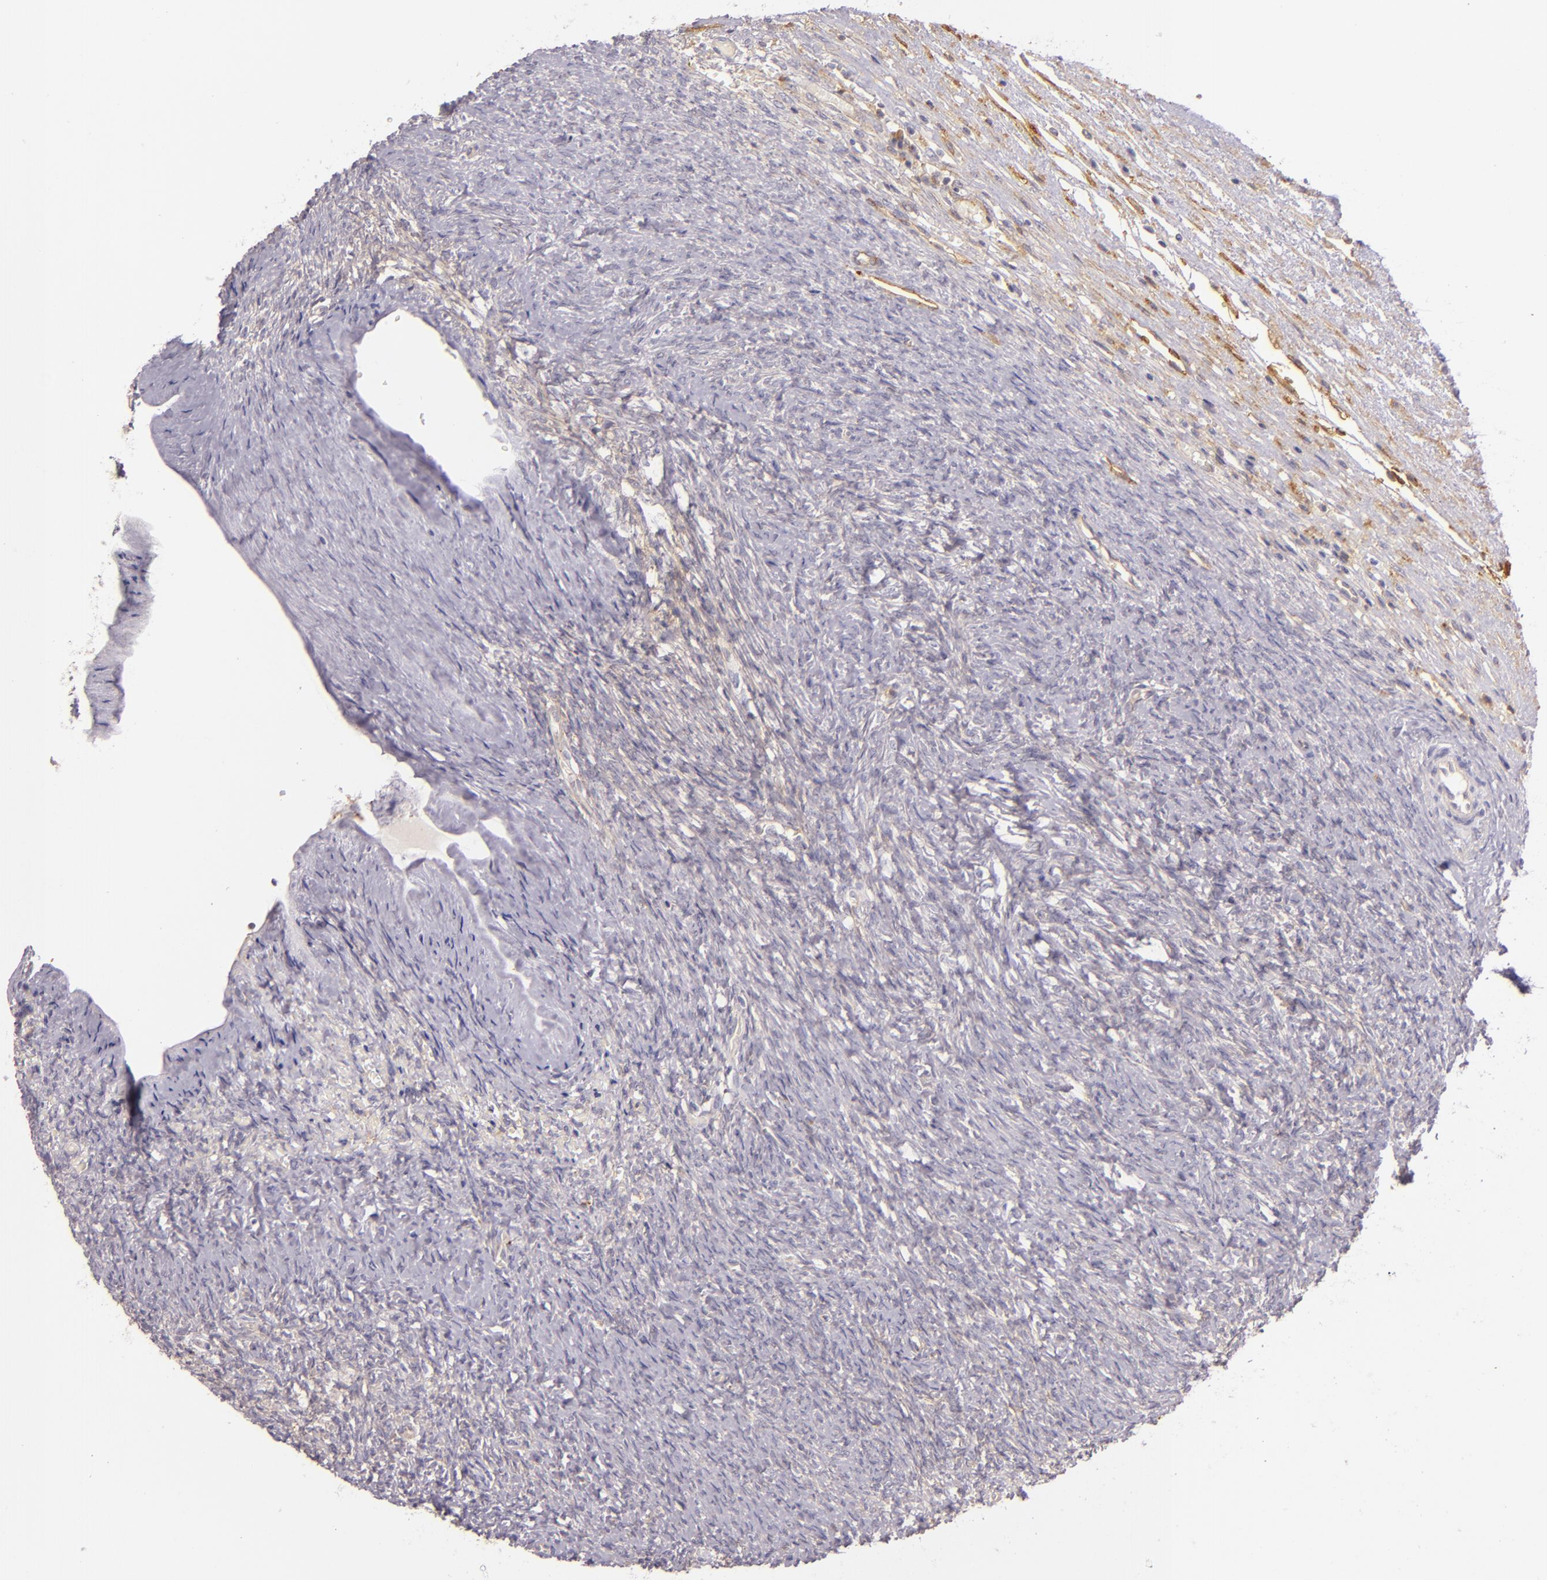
{"staining": {"intensity": "weak", "quantity": "<25%", "location": "cytoplasmic/membranous"}, "tissue": "ovary", "cell_type": "Ovarian stroma cells", "image_type": "normal", "snomed": [{"axis": "morphology", "description": "Normal tissue, NOS"}, {"axis": "topography", "description": "Ovary"}], "caption": "DAB immunohistochemical staining of unremarkable human ovary displays no significant positivity in ovarian stroma cells.", "gene": "CTSF", "patient": {"sex": "female", "age": 56}}